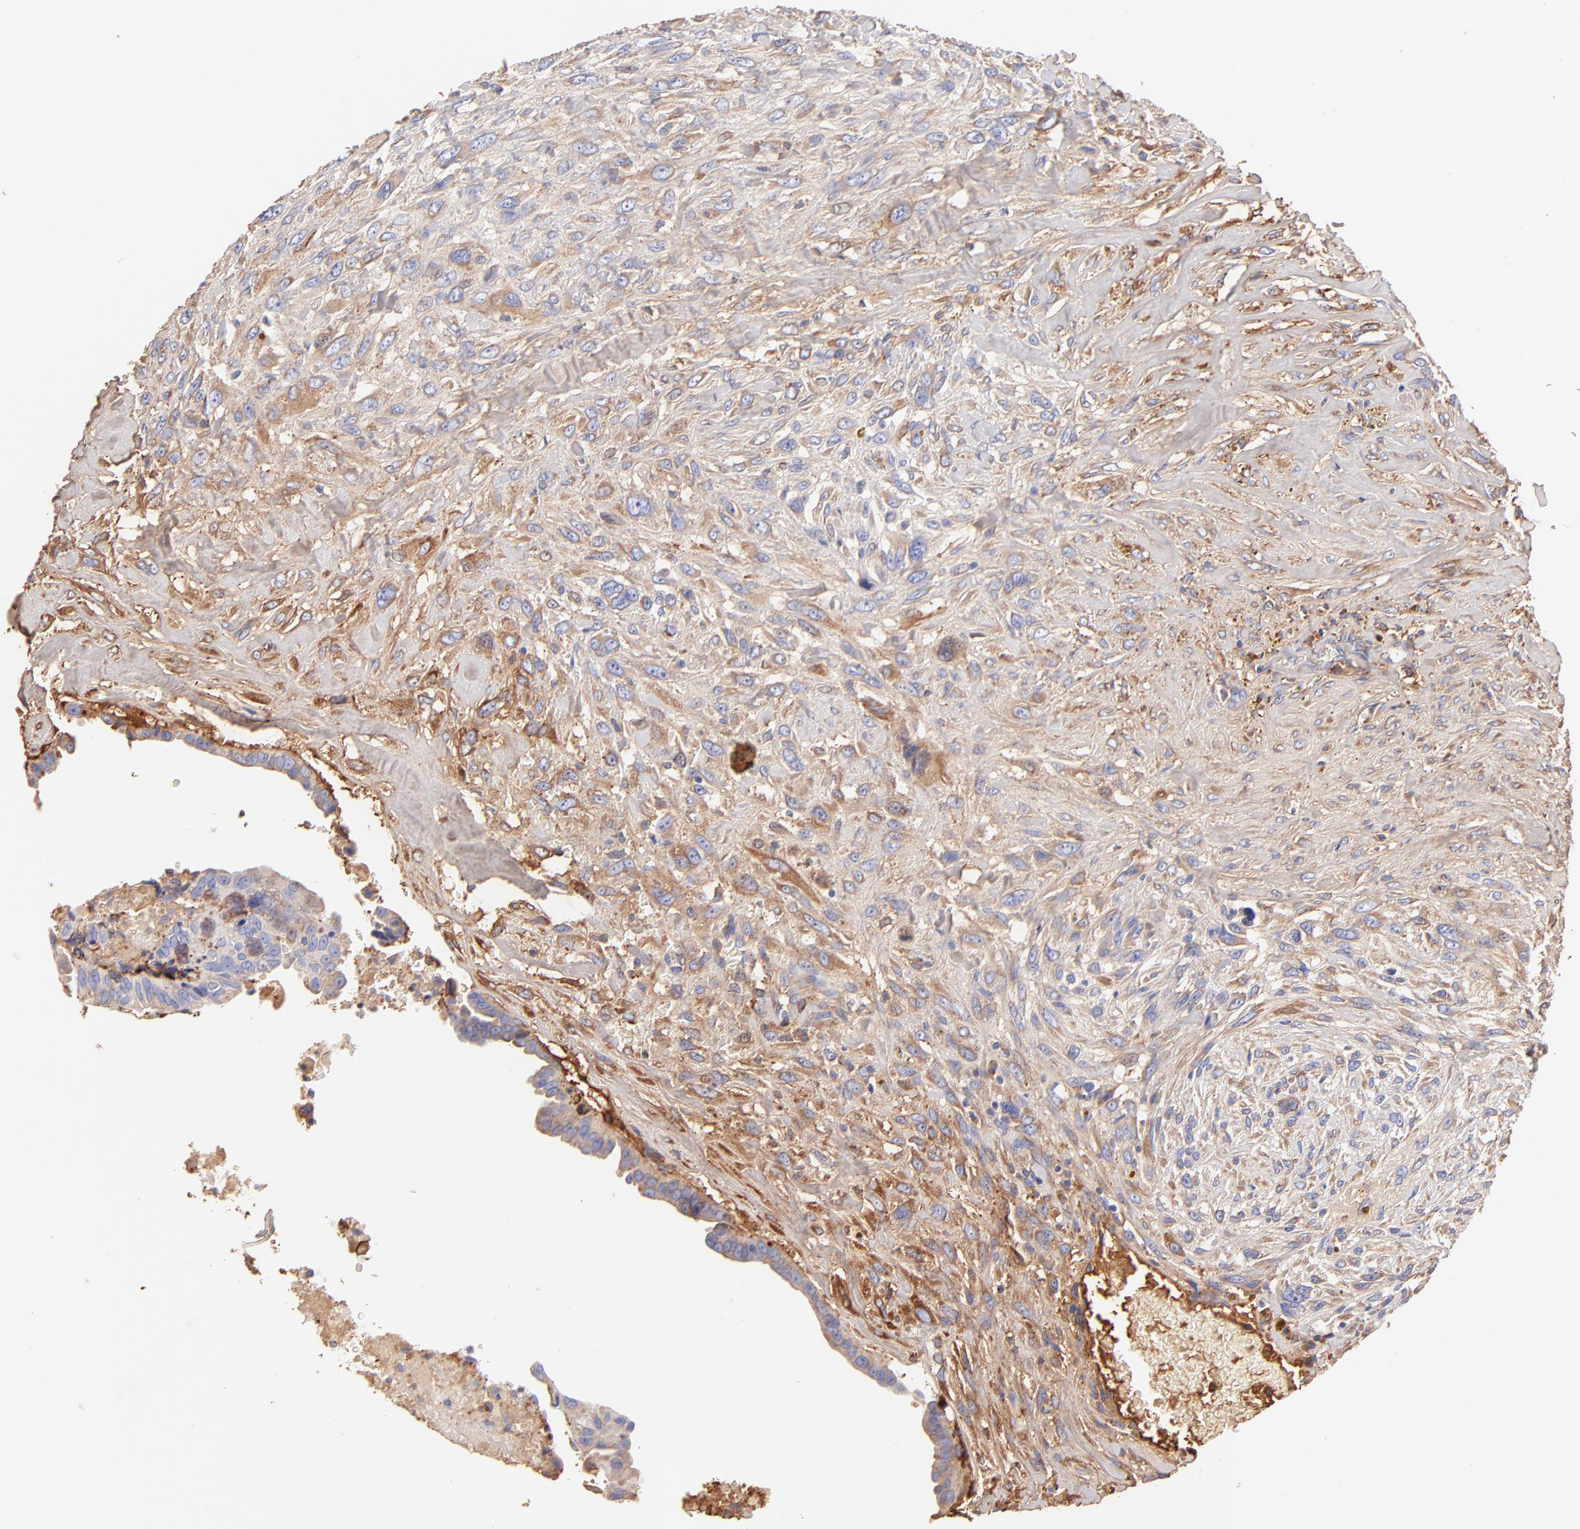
{"staining": {"intensity": "moderate", "quantity": ">75%", "location": "cytoplasmic/membranous"}, "tissue": "breast cancer", "cell_type": "Tumor cells", "image_type": "cancer", "snomed": [{"axis": "morphology", "description": "Neoplasm, malignant, NOS"}, {"axis": "topography", "description": "Breast"}], "caption": "Immunohistochemistry of breast malignant neoplasm shows medium levels of moderate cytoplasmic/membranous staining in approximately >75% of tumor cells.", "gene": "BGN", "patient": {"sex": "female", "age": 50}}